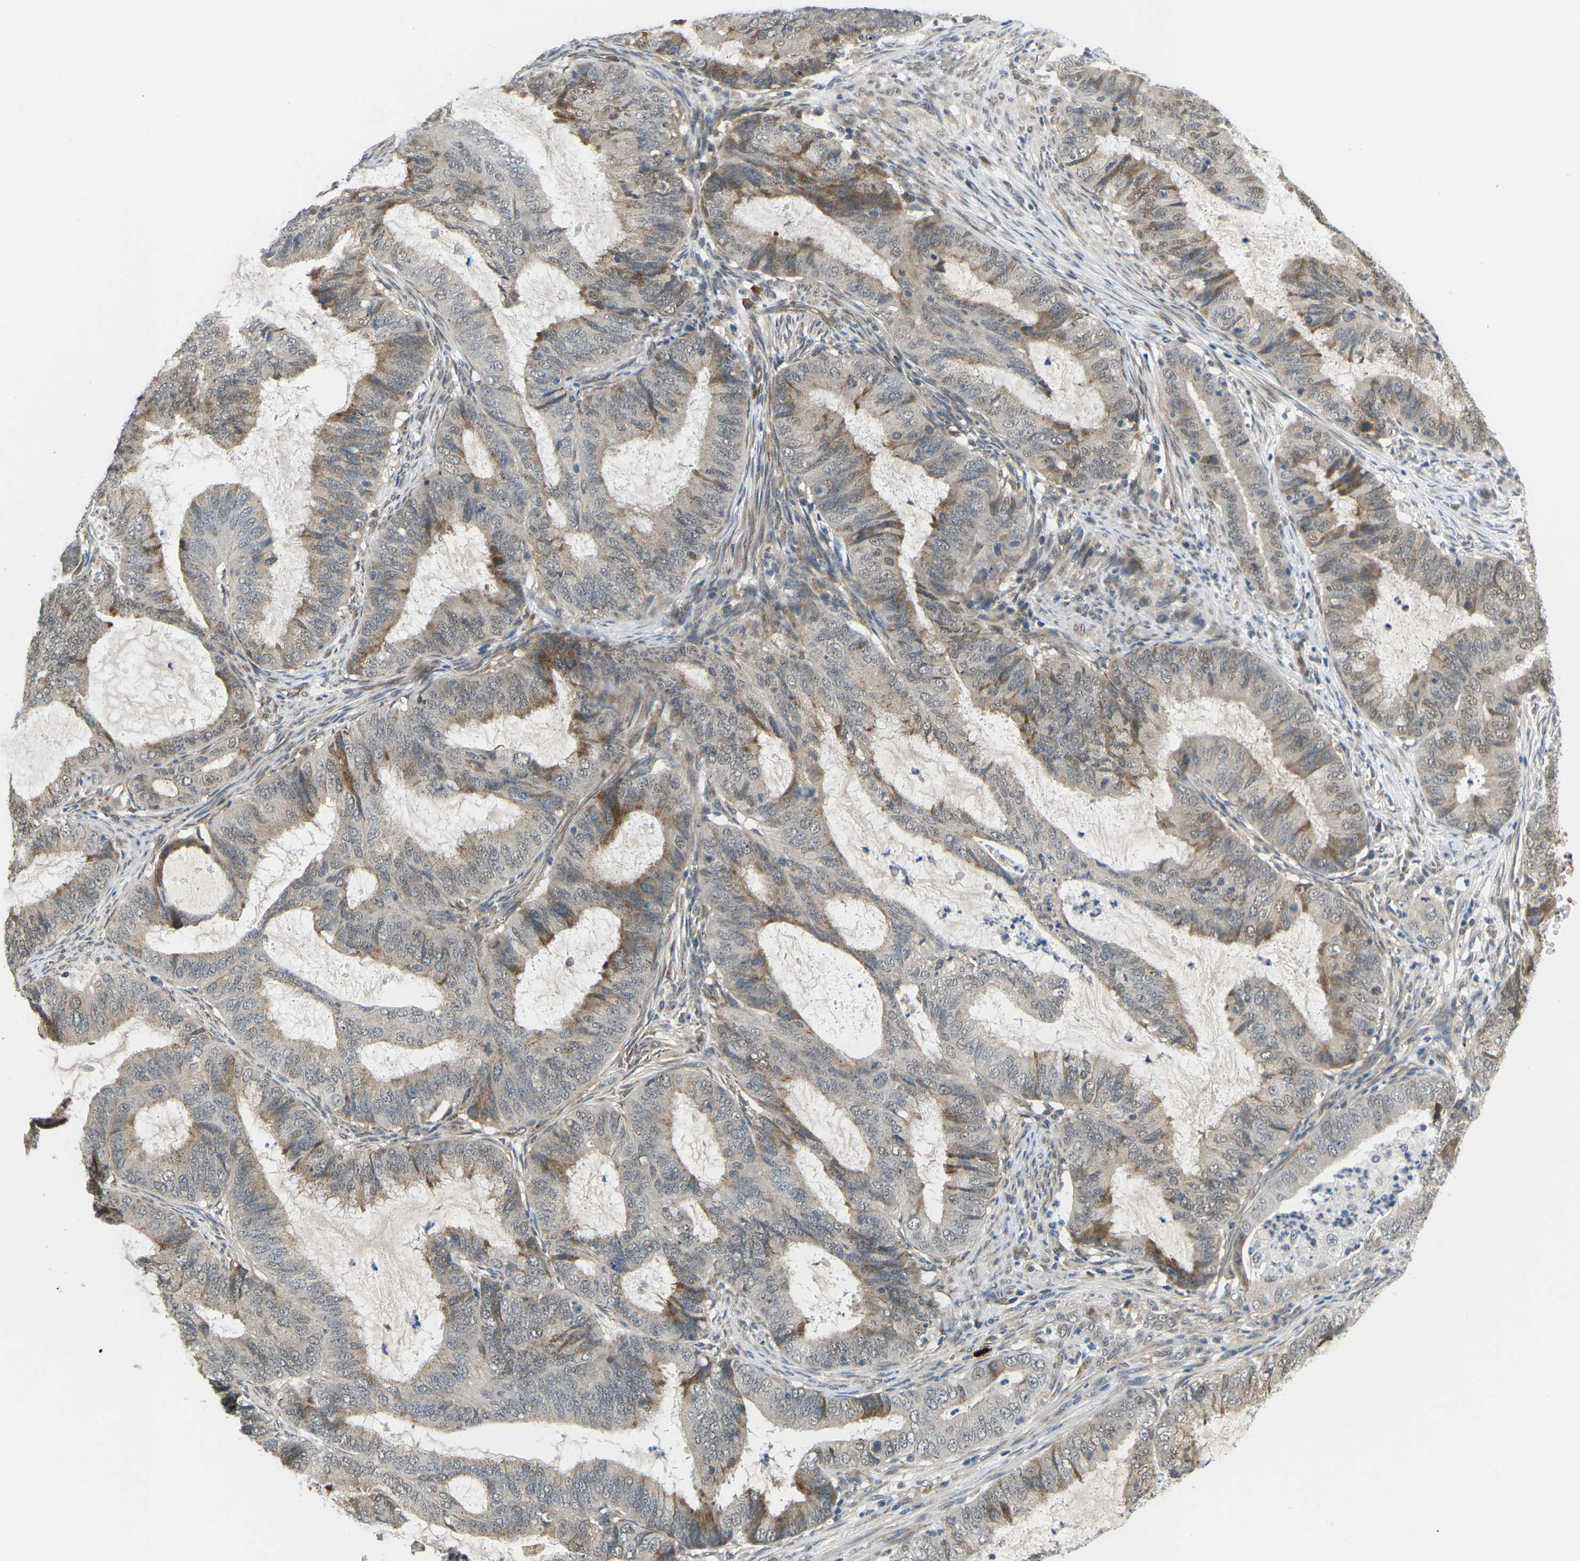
{"staining": {"intensity": "moderate", "quantity": "<25%", "location": "cytoplasmic/membranous,nuclear"}, "tissue": "endometrial cancer", "cell_type": "Tumor cells", "image_type": "cancer", "snomed": [{"axis": "morphology", "description": "Adenocarcinoma, NOS"}, {"axis": "topography", "description": "Endometrium"}], "caption": "High-magnification brightfield microscopy of endometrial adenocarcinoma stained with DAB (3,3'-diaminobenzidine) (brown) and counterstained with hematoxylin (blue). tumor cells exhibit moderate cytoplasmic/membranous and nuclear positivity is present in about<25% of cells.", "gene": "ERBB4", "patient": {"sex": "female", "age": 70}}